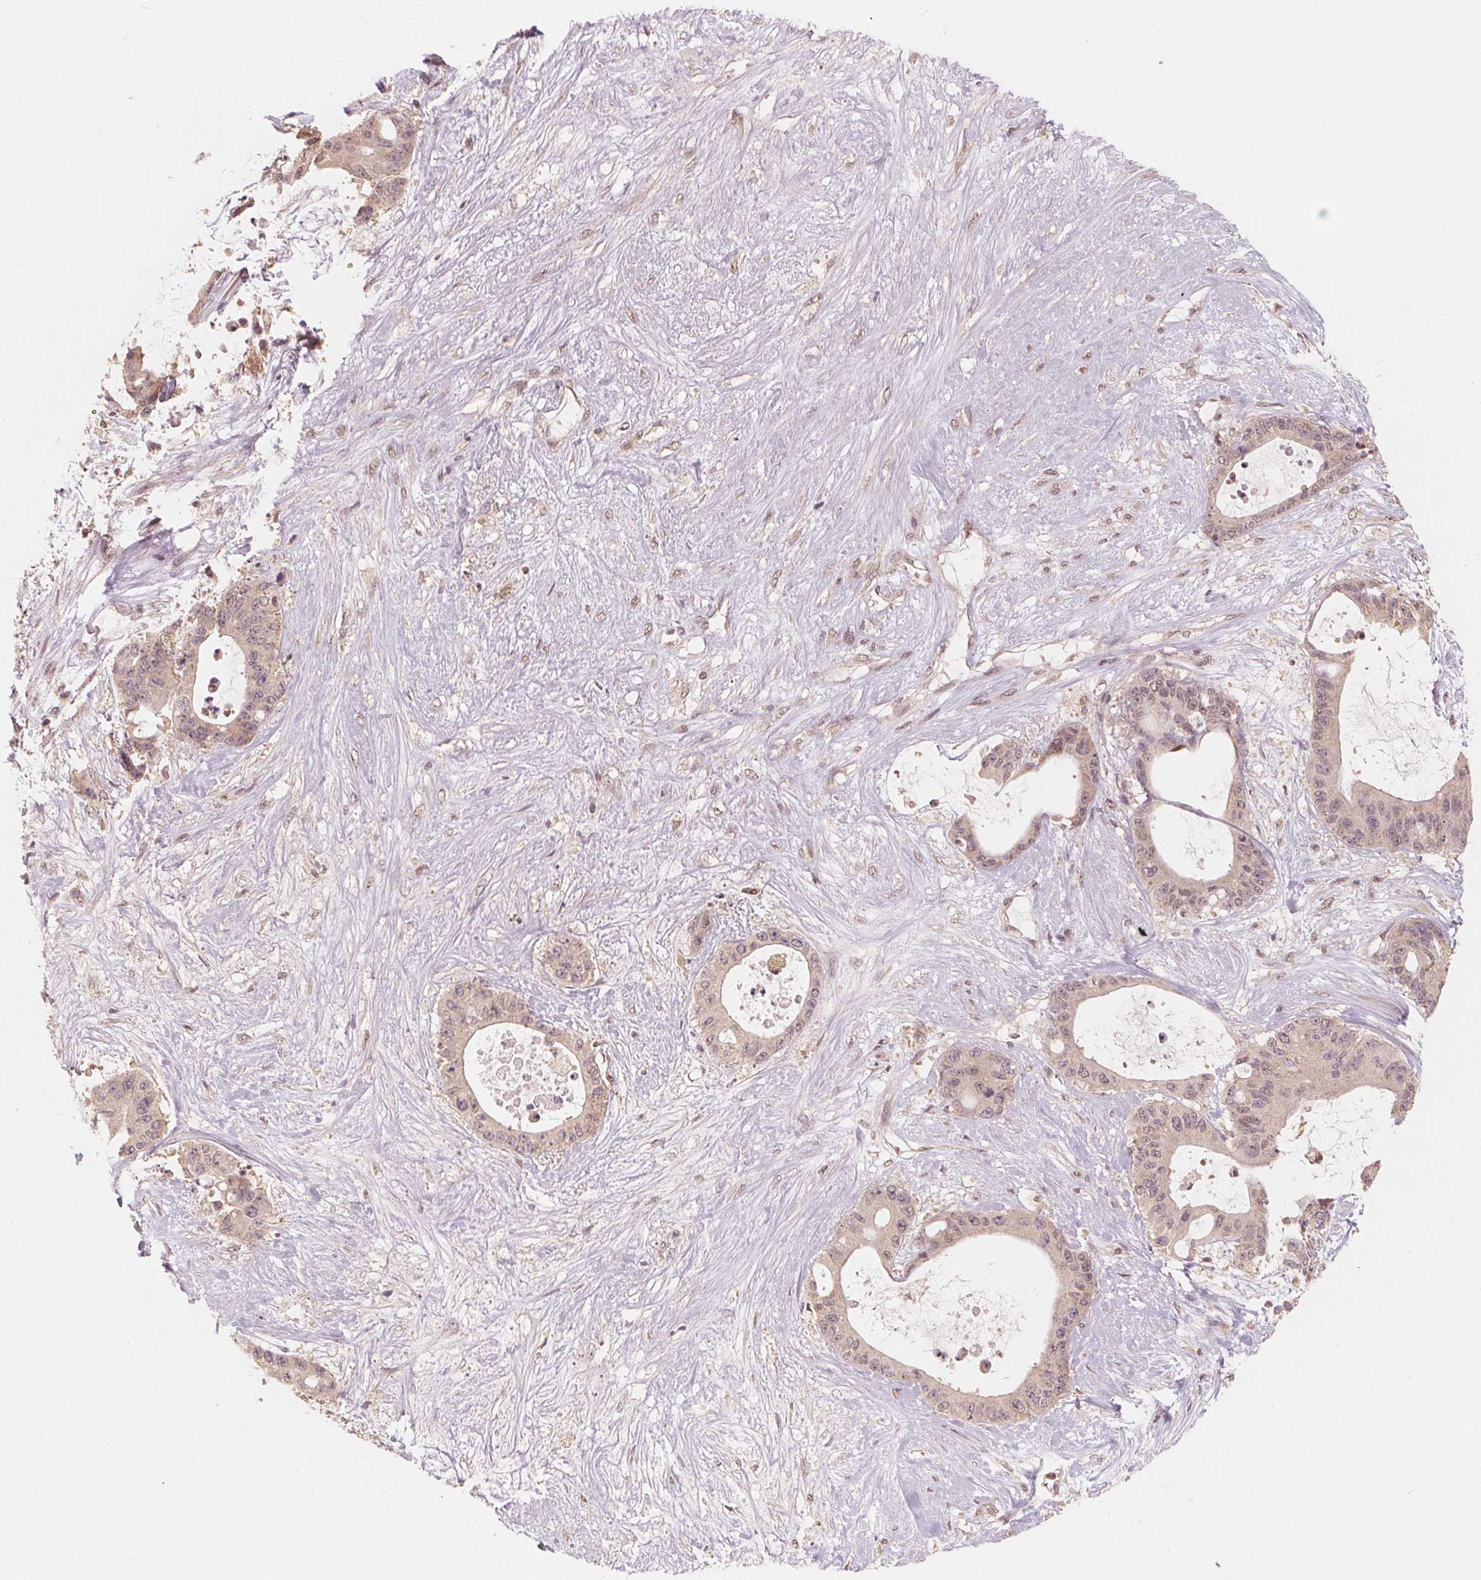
{"staining": {"intensity": "weak", "quantity": "<25%", "location": "cytoplasmic/membranous,nuclear"}, "tissue": "liver cancer", "cell_type": "Tumor cells", "image_type": "cancer", "snomed": [{"axis": "morphology", "description": "Normal tissue, NOS"}, {"axis": "morphology", "description": "Cholangiocarcinoma"}, {"axis": "topography", "description": "Liver"}, {"axis": "topography", "description": "Peripheral nerve tissue"}], "caption": "Immunohistochemistry image of liver cancer (cholangiocarcinoma) stained for a protein (brown), which exhibits no positivity in tumor cells.", "gene": "C2orf73", "patient": {"sex": "female", "age": 73}}